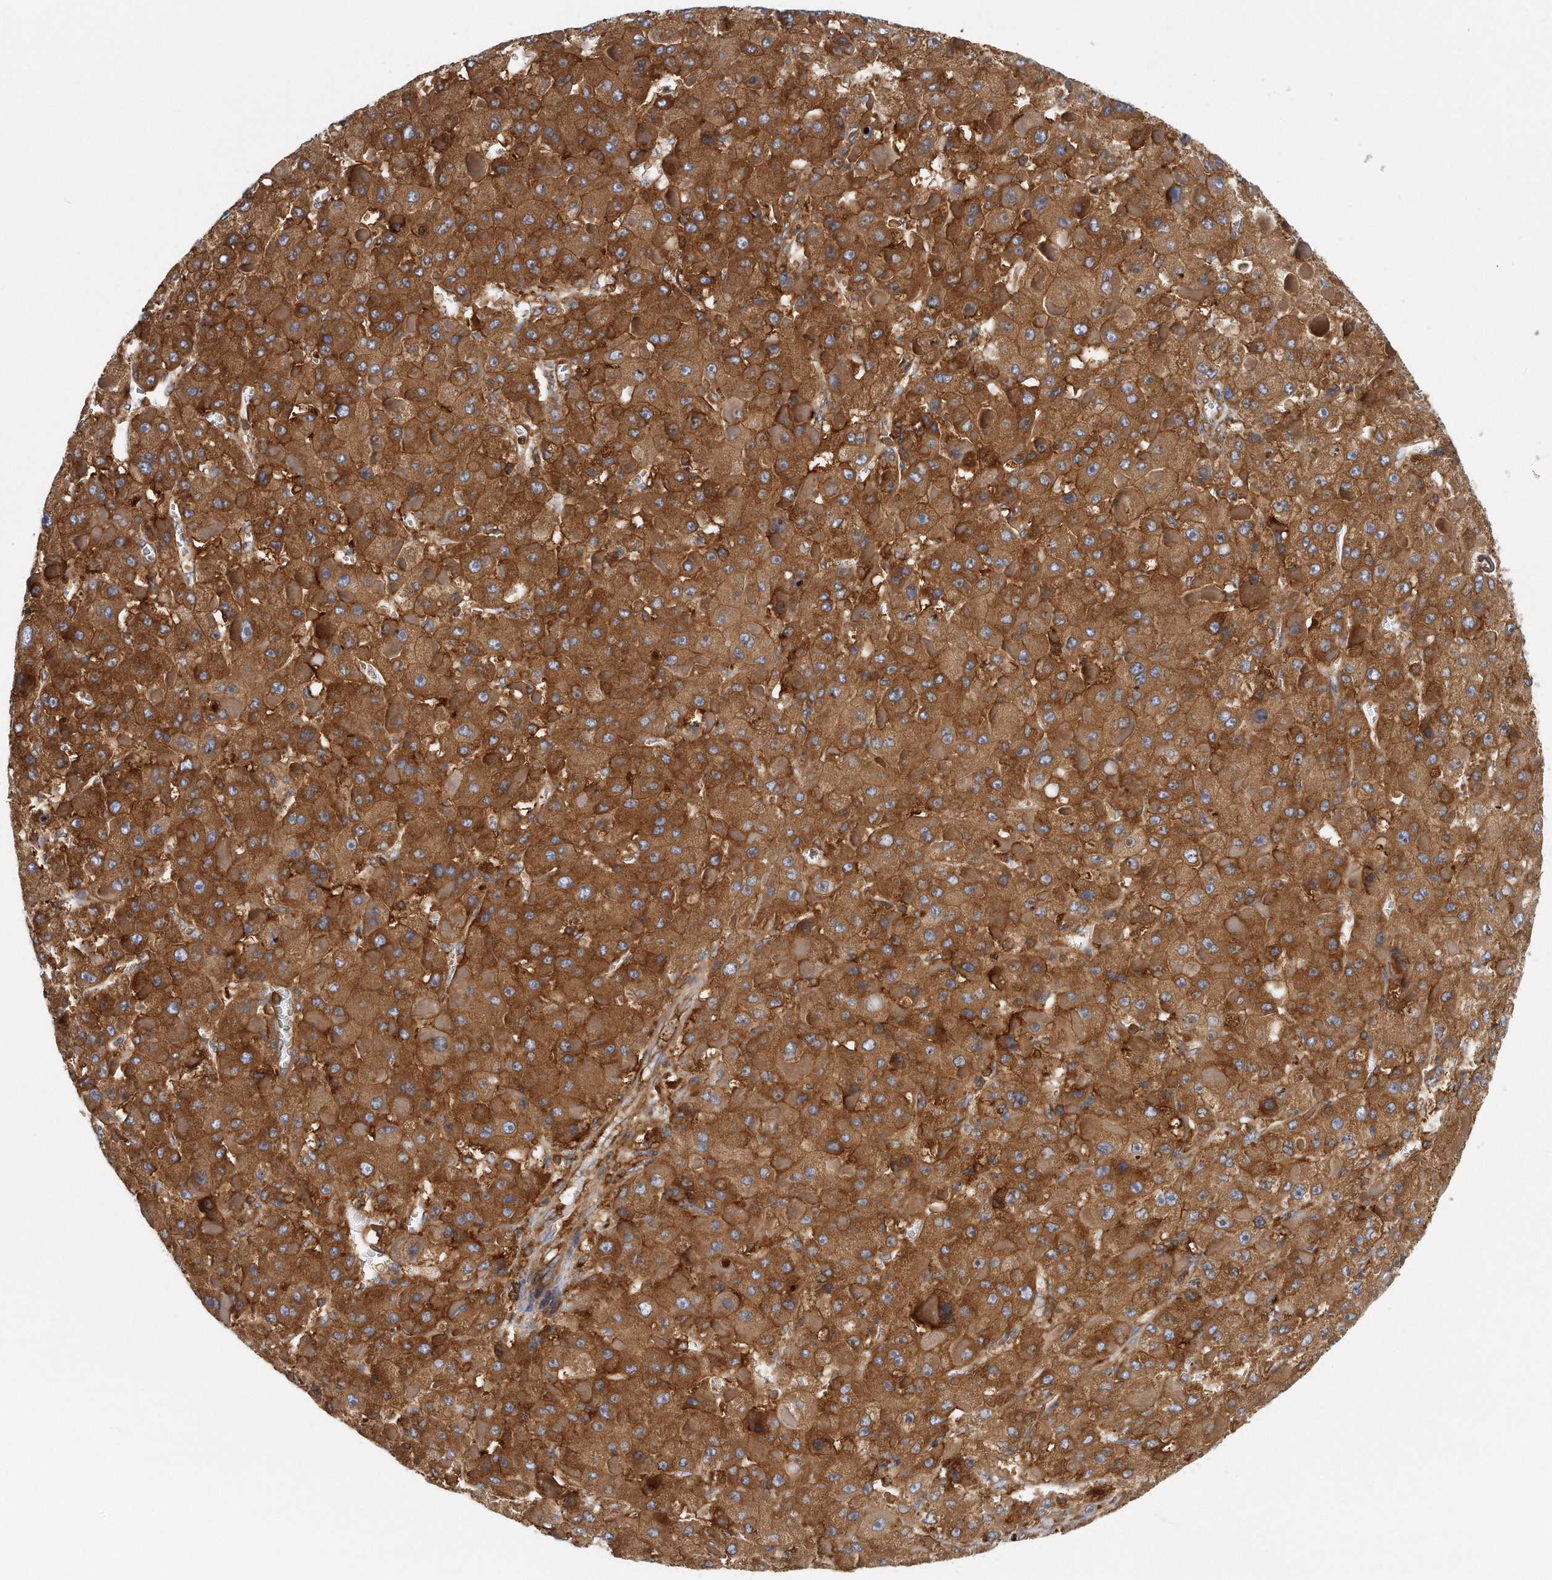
{"staining": {"intensity": "strong", "quantity": ">75%", "location": "cytoplasmic/membranous"}, "tissue": "liver cancer", "cell_type": "Tumor cells", "image_type": "cancer", "snomed": [{"axis": "morphology", "description": "Carcinoma, Hepatocellular, NOS"}, {"axis": "topography", "description": "Liver"}], "caption": "Immunohistochemical staining of liver hepatocellular carcinoma exhibits strong cytoplasmic/membranous protein positivity in approximately >75% of tumor cells. The staining was performed using DAB to visualize the protein expression in brown, while the nuclei were stained in blue with hematoxylin (Magnification: 20x).", "gene": "EIF3I", "patient": {"sex": "female", "age": 73}}